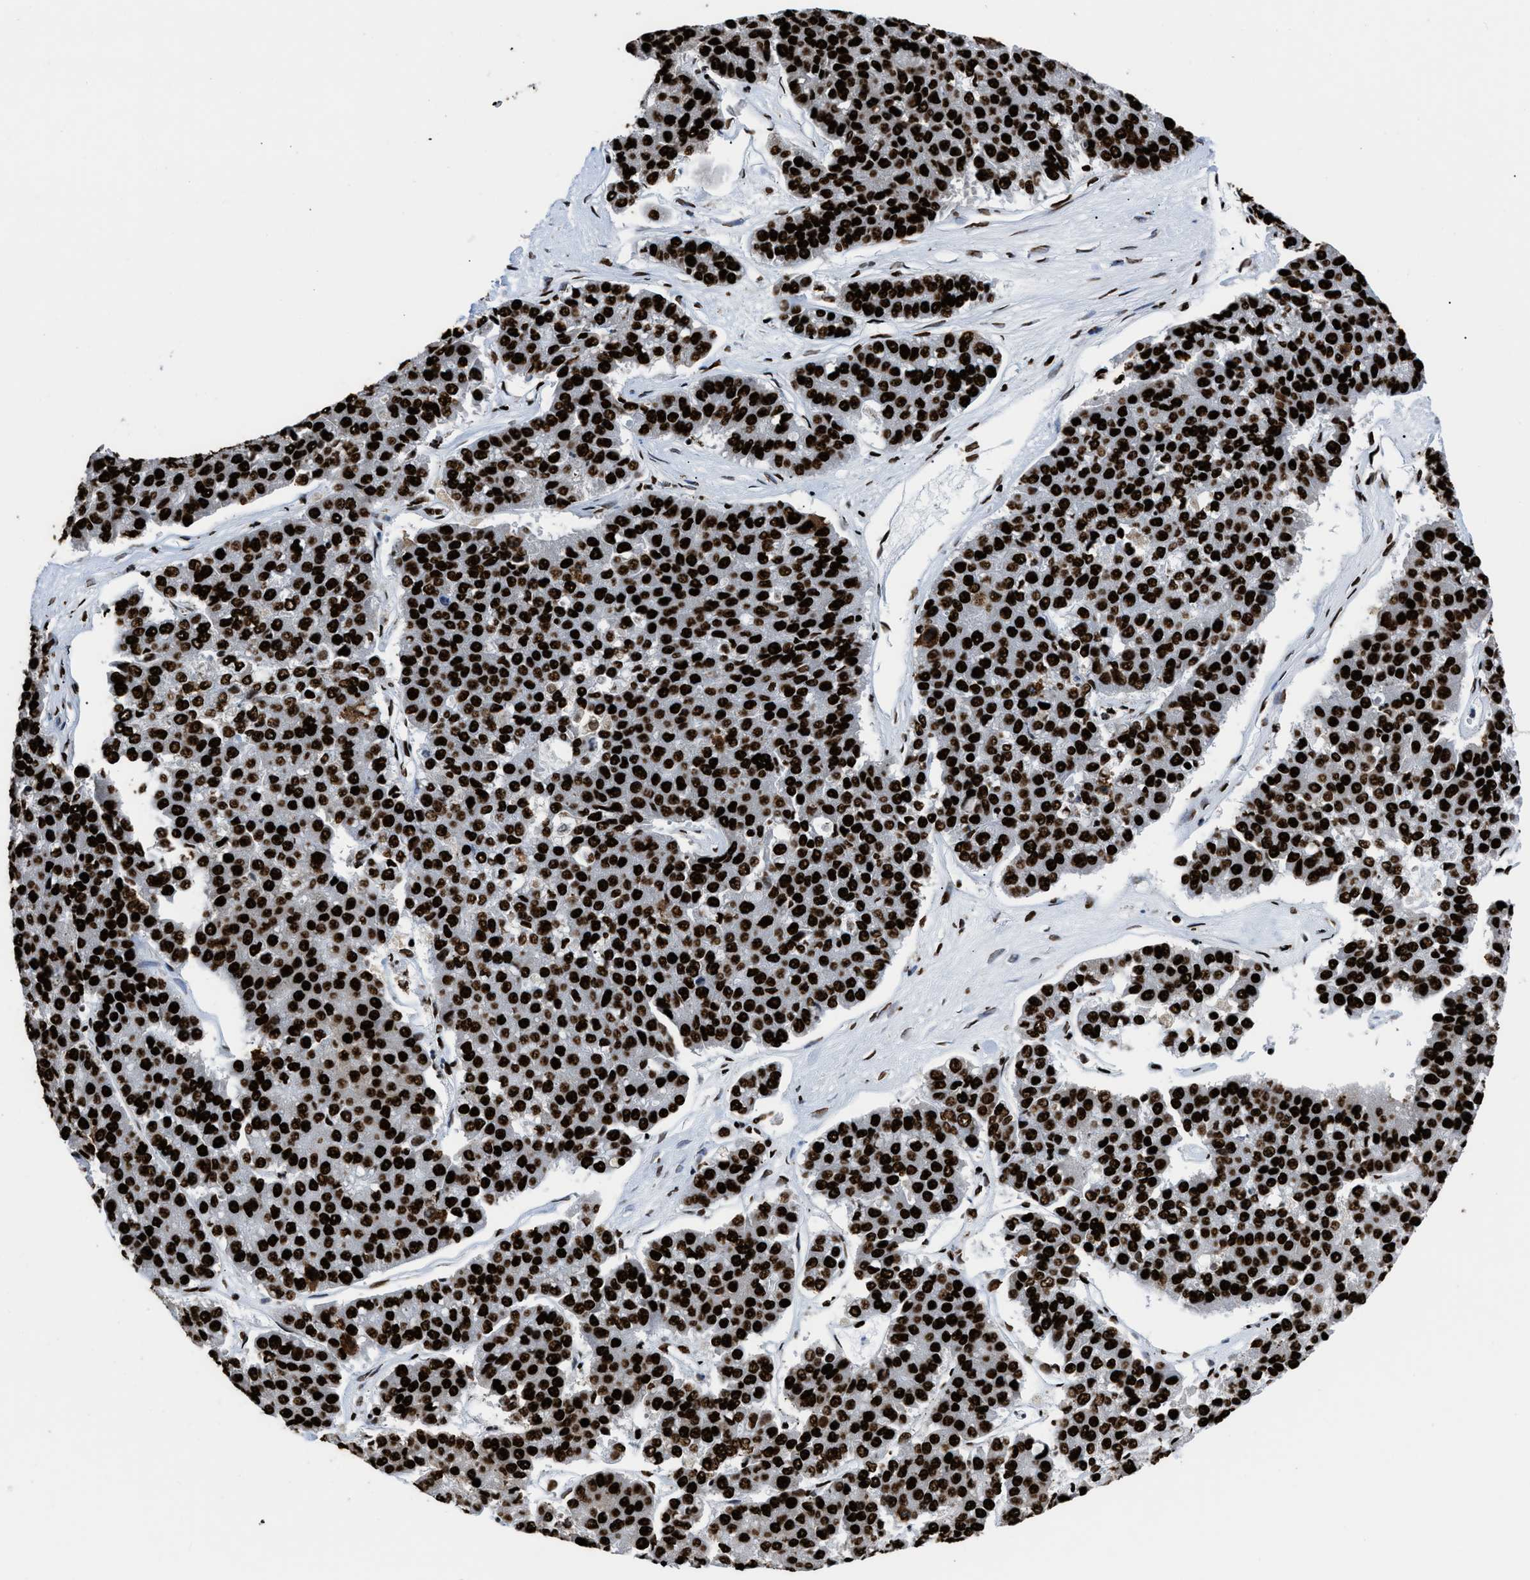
{"staining": {"intensity": "strong", "quantity": ">75%", "location": "nuclear"}, "tissue": "pancreatic cancer", "cell_type": "Tumor cells", "image_type": "cancer", "snomed": [{"axis": "morphology", "description": "Adenocarcinoma, NOS"}, {"axis": "topography", "description": "Pancreas"}], "caption": "Human pancreatic cancer stained with a brown dye shows strong nuclear positive staining in about >75% of tumor cells.", "gene": "HNRNPM", "patient": {"sex": "male", "age": 50}}